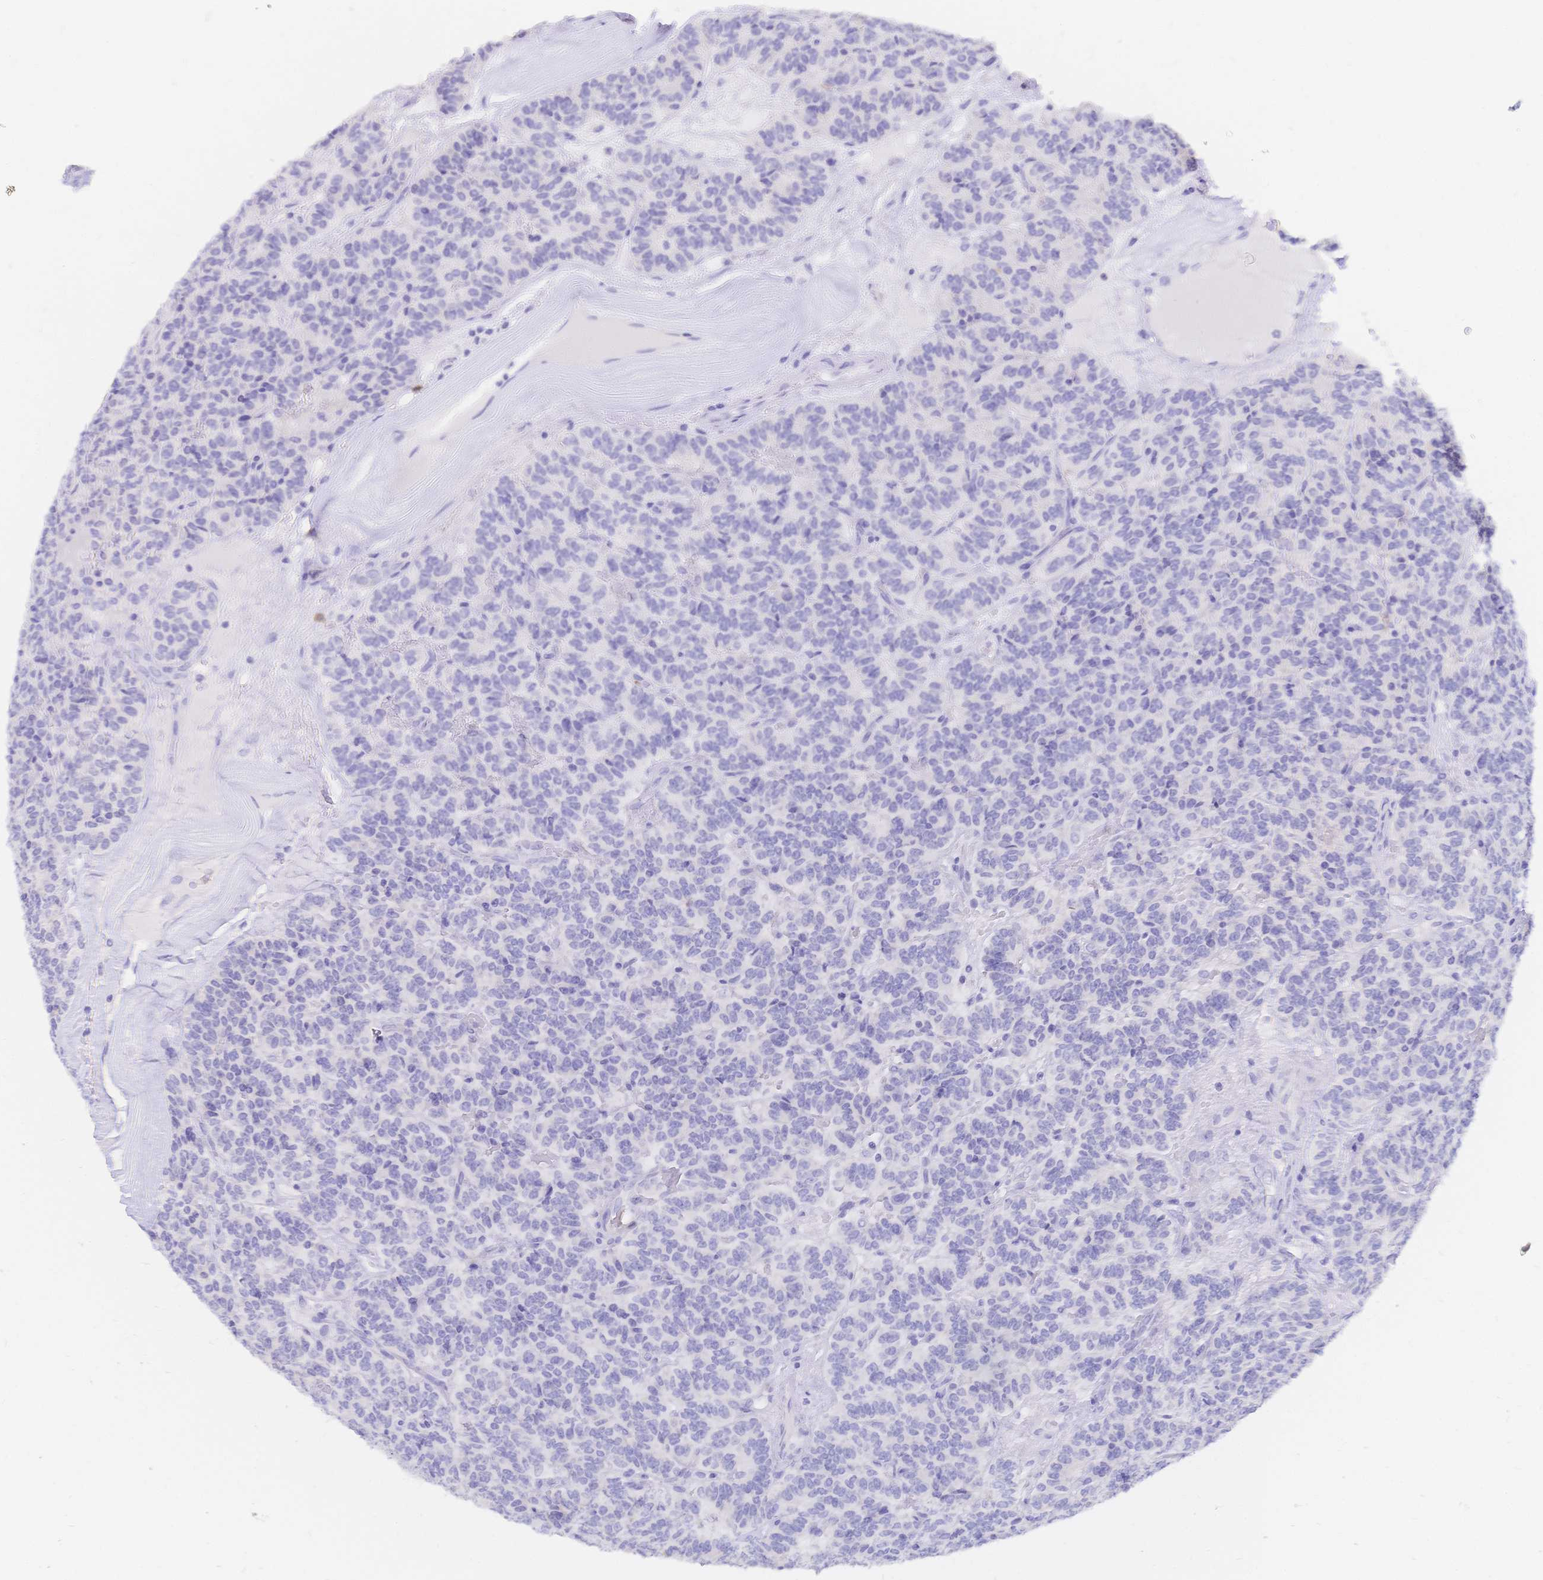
{"staining": {"intensity": "negative", "quantity": "none", "location": "none"}, "tissue": "carcinoid", "cell_type": "Tumor cells", "image_type": "cancer", "snomed": [{"axis": "morphology", "description": "Carcinoid, malignant, NOS"}, {"axis": "topography", "description": "Pancreas"}], "caption": "Tumor cells are negative for brown protein staining in carcinoid.", "gene": "RRM1", "patient": {"sex": "male", "age": 36}}